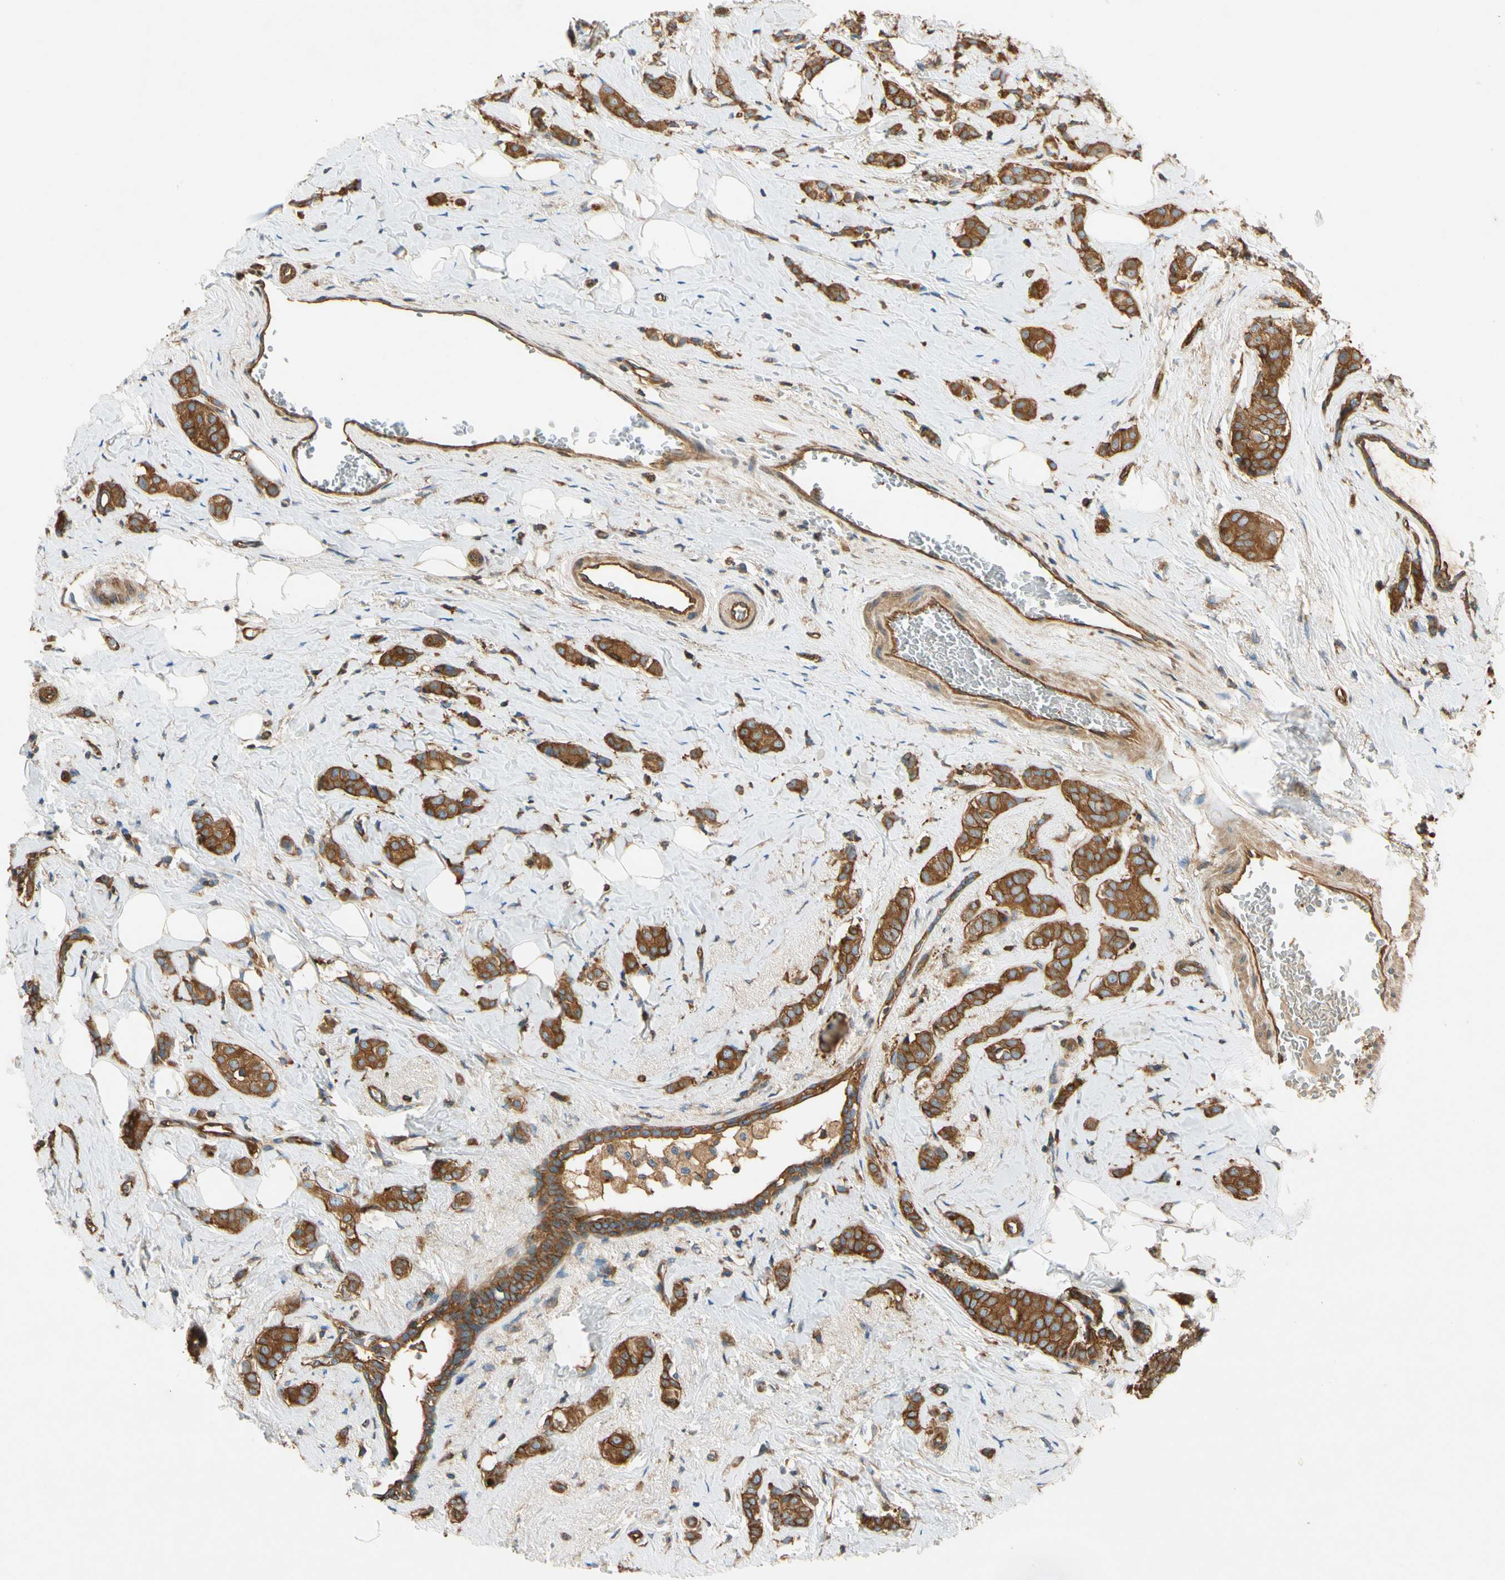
{"staining": {"intensity": "strong", "quantity": ">75%", "location": "cytoplasmic/membranous"}, "tissue": "breast cancer", "cell_type": "Tumor cells", "image_type": "cancer", "snomed": [{"axis": "morphology", "description": "Lobular carcinoma"}, {"axis": "topography", "description": "Breast"}], "caption": "A brown stain labels strong cytoplasmic/membranous staining of a protein in breast cancer (lobular carcinoma) tumor cells.", "gene": "TCP11L1", "patient": {"sex": "female", "age": 60}}